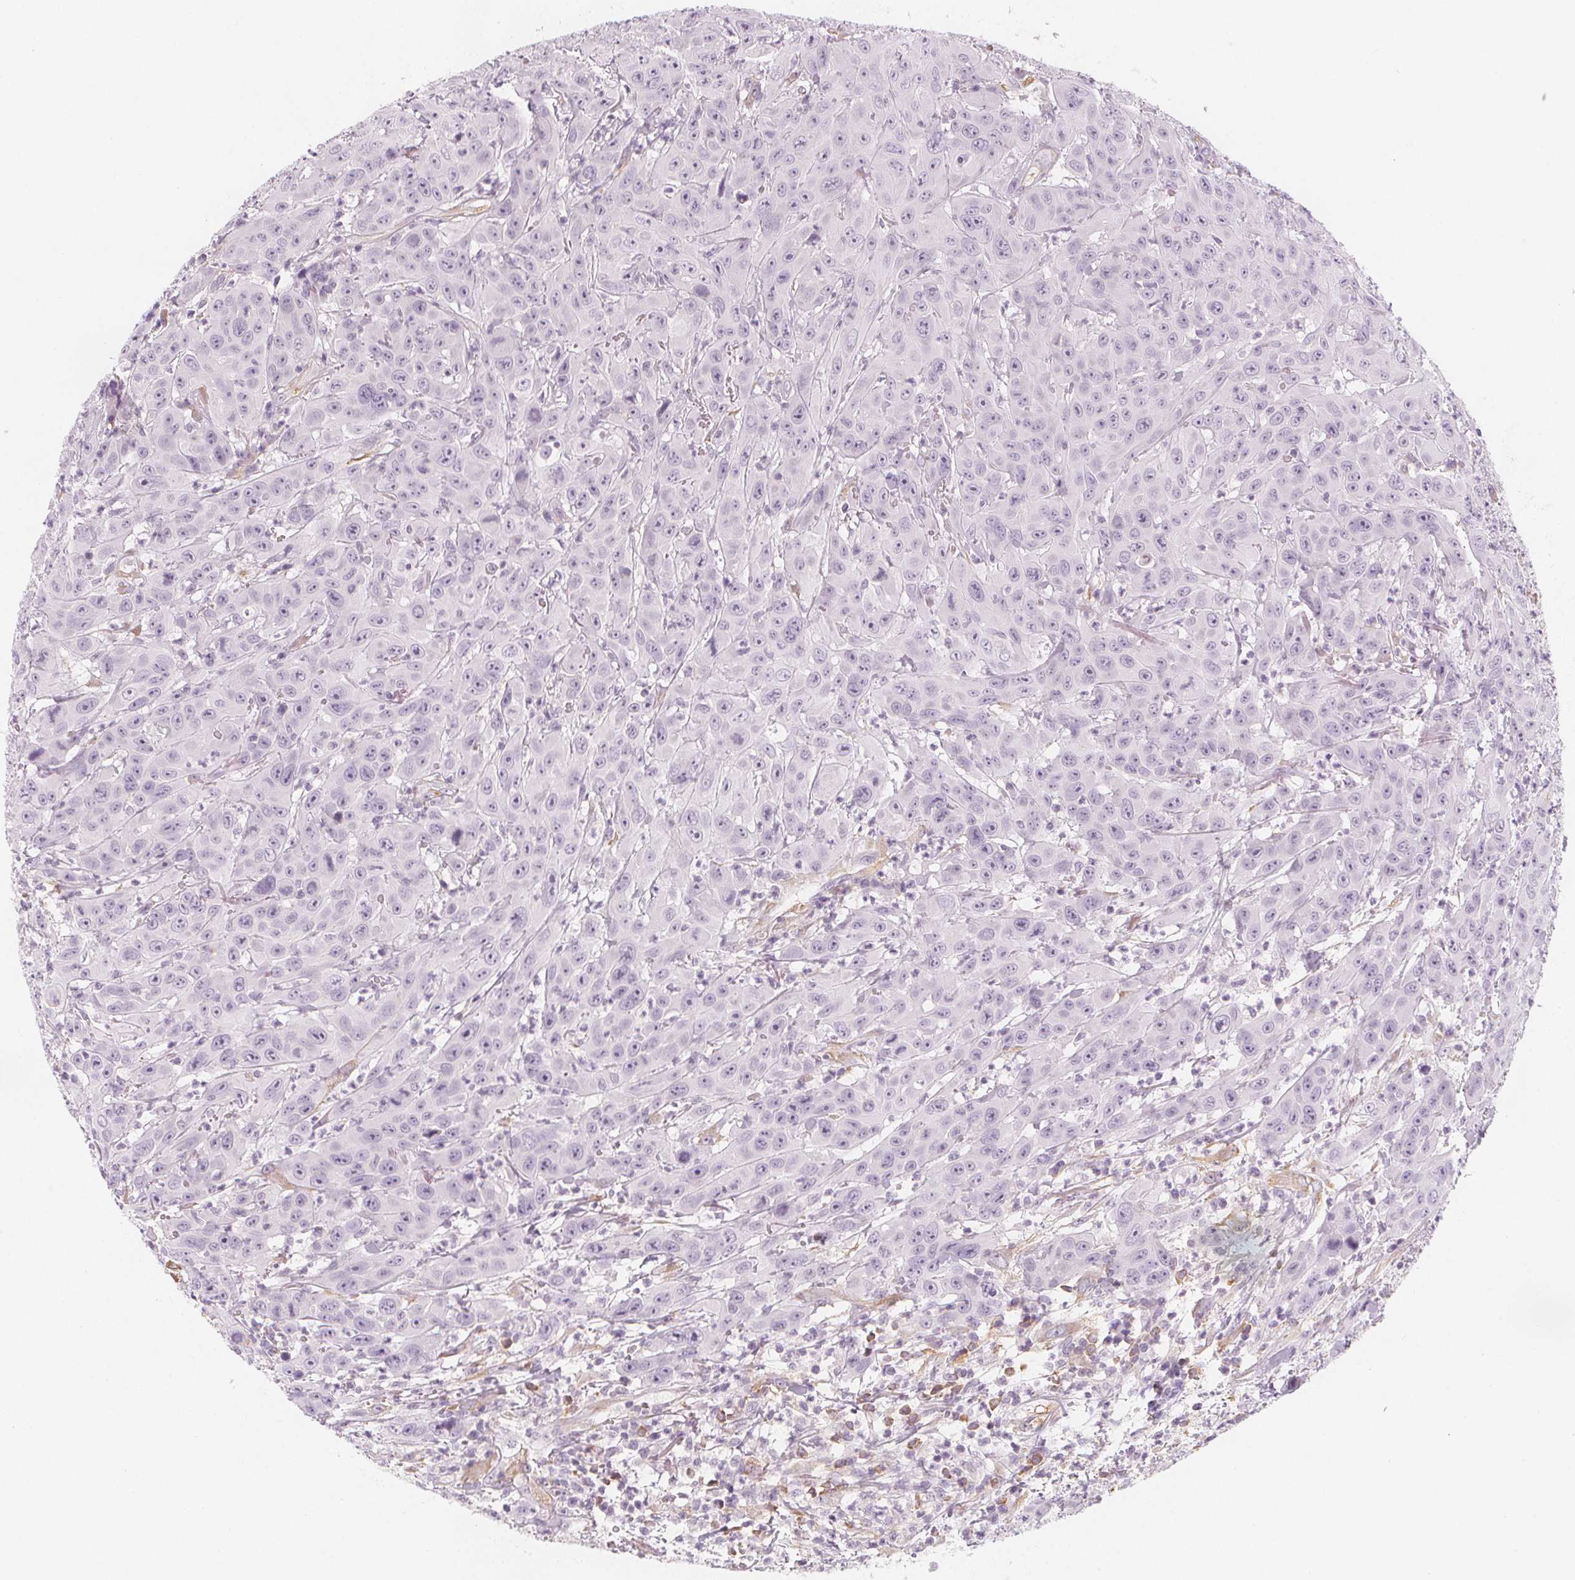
{"staining": {"intensity": "negative", "quantity": "none", "location": "none"}, "tissue": "head and neck cancer", "cell_type": "Tumor cells", "image_type": "cancer", "snomed": [{"axis": "morphology", "description": "Squamous cell carcinoma, NOS"}, {"axis": "topography", "description": "Skin"}, {"axis": "topography", "description": "Head-Neck"}], "caption": "IHC micrograph of neoplastic tissue: human head and neck squamous cell carcinoma stained with DAB exhibits no significant protein expression in tumor cells. (Immunohistochemistry, brightfield microscopy, high magnification).", "gene": "MAP1A", "patient": {"sex": "male", "age": 80}}